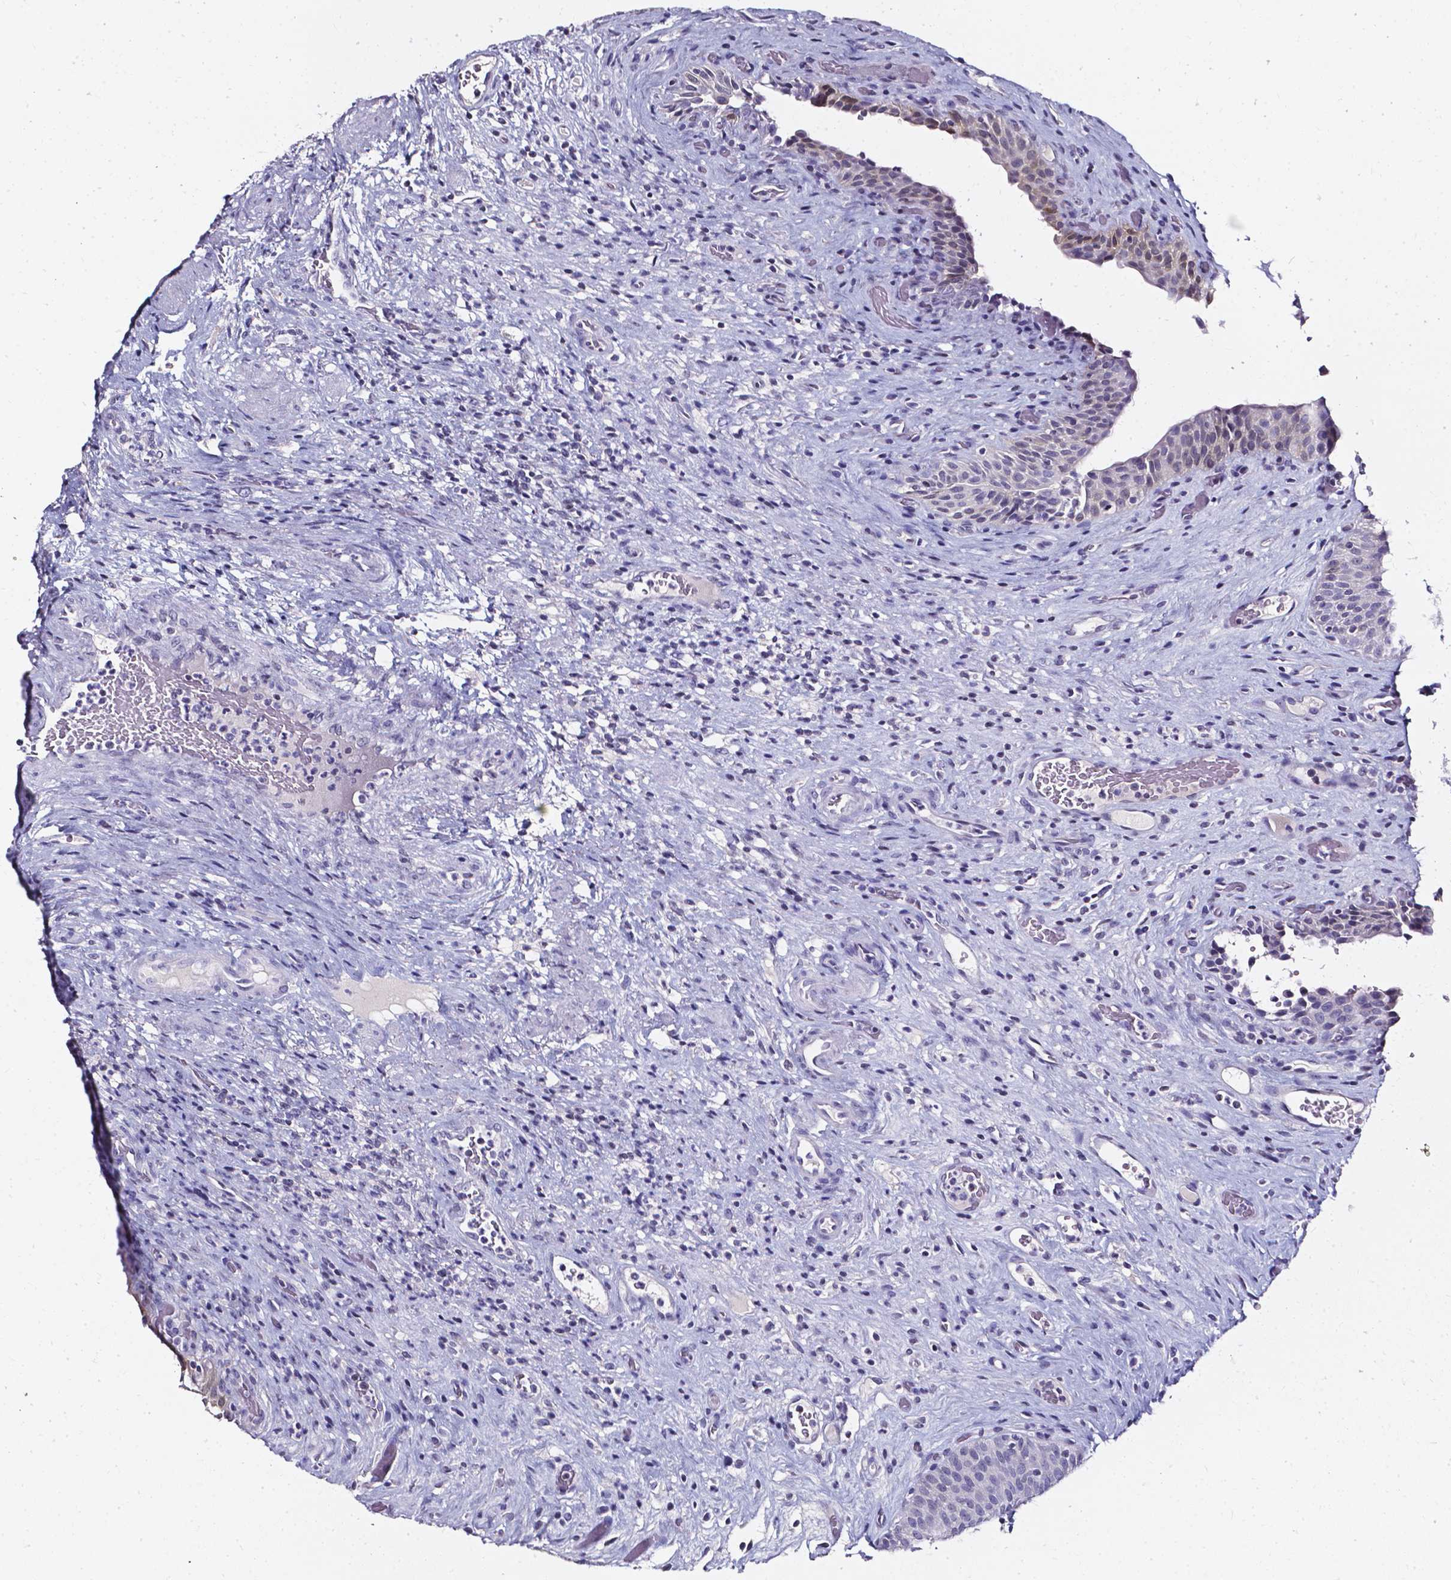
{"staining": {"intensity": "moderate", "quantity": "<25%", "location": "cytoplasmic/membranous,nuclear"}, "tissue": "urinary bladder", "cell_type": "Urothelial cells", "image_type": "normal", "snomed": [{"axis": "morphology", "description": "Normal tissue, NOS"}, {"axis": "topography", "description": "Urinary bladder"}, {"axis": "topography", "description": "Peripheral nerve tissue"}], "caption": "A photomicrograph showing moderate cytoplasmic/membranous,nuclear staining in about <25% of urothelial cells in benign urinary bladder, as visualized by brown immunohistochemical staining.", "gene": "AKR1B10", "patient": {"sex": "male", "age": 66}}